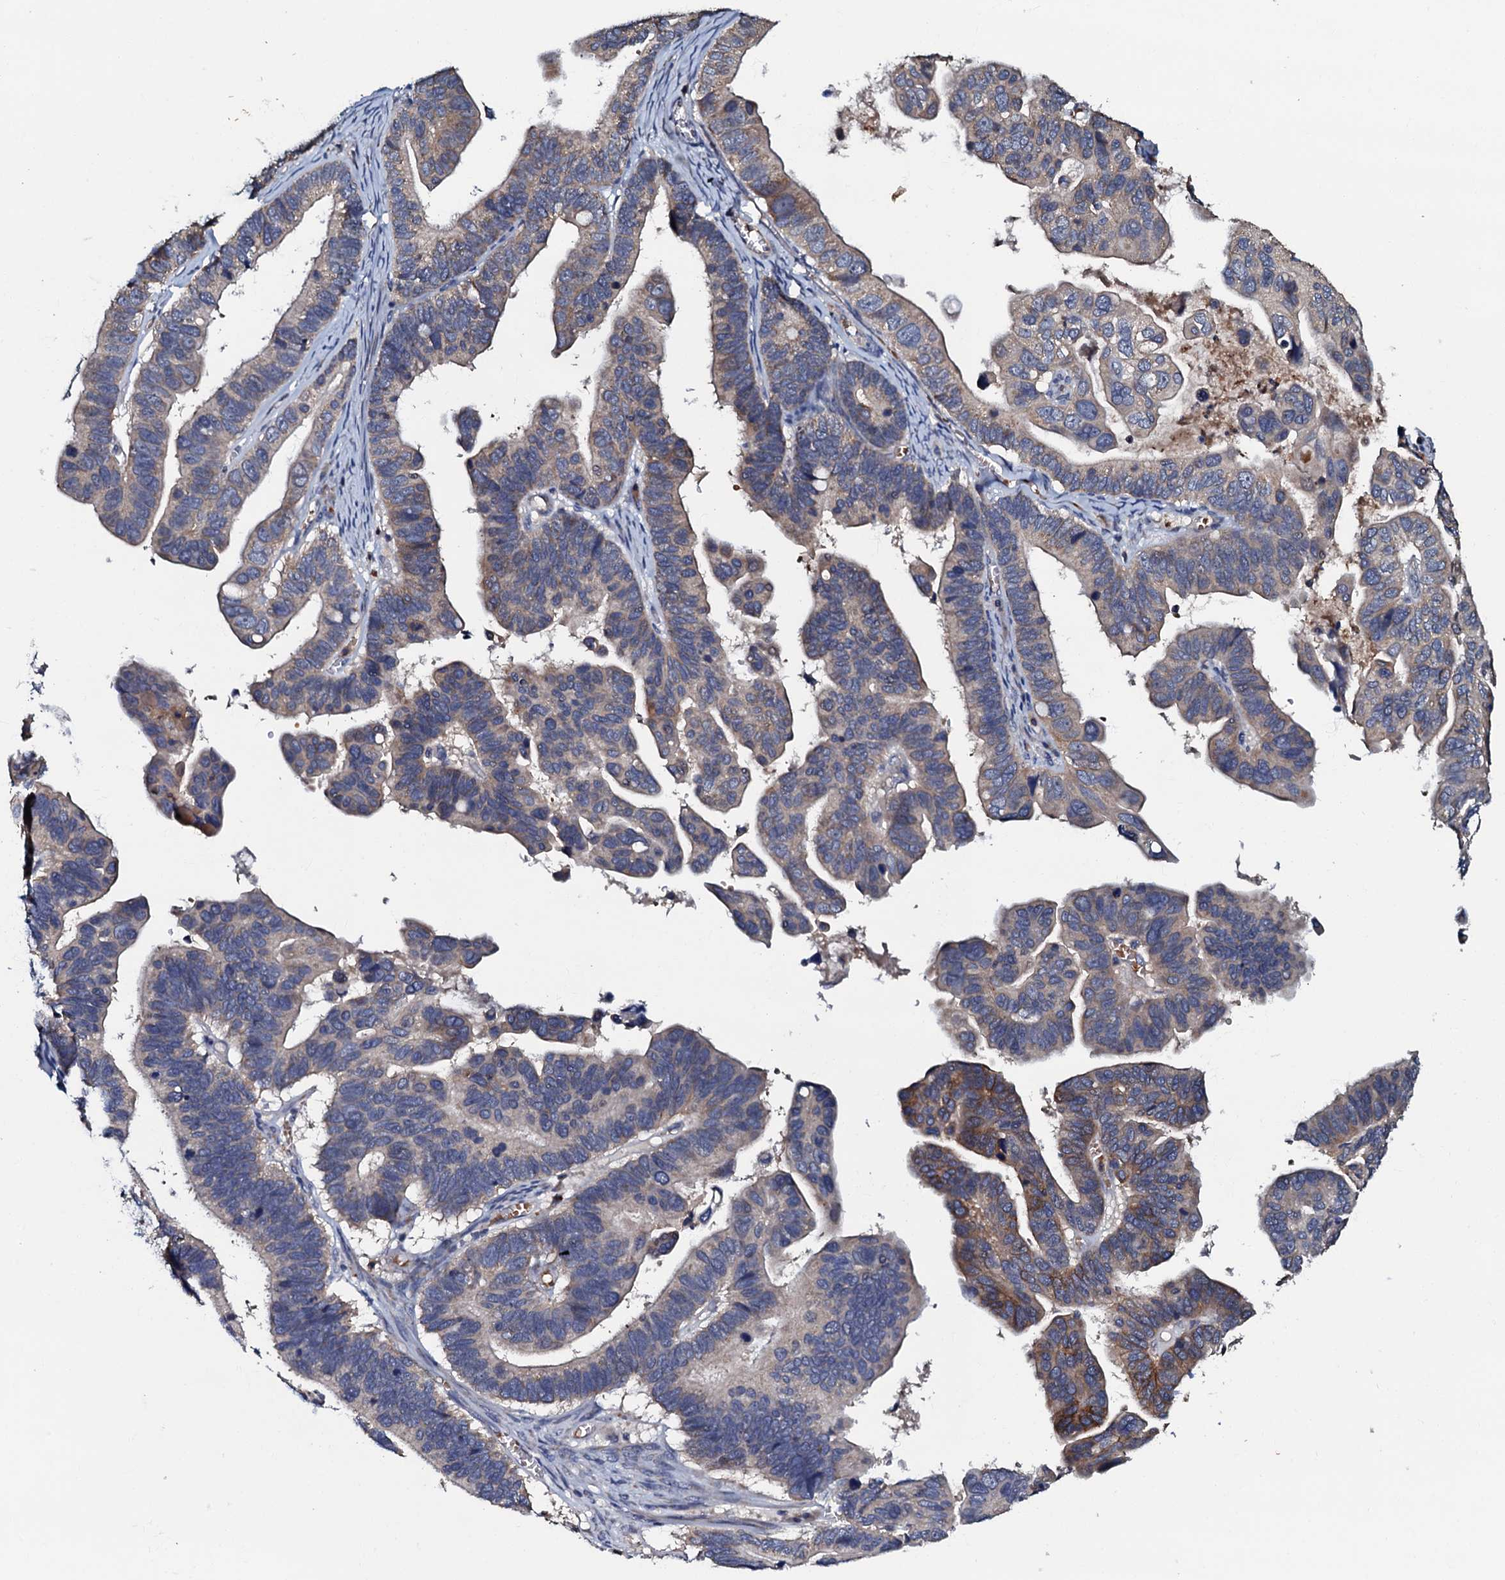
{"staining": {"intensity": "weak", "quantity": "25%-75%", "location": "cytoplasmic/membranous"}, "tissue": "ovarian cancer", "cell_type": "Tumor cells", "image_type": "cancer", "snomed": [{"axis": "morphology", "description": "Cystadenocarcinoma, serous, NOS"}, {"axis": "topography", "description": "Ovary"}], "caption": "Weak cytoplasmic/membranous staining is present in about 25%-75% of tumor cells in ovarian cancer.", "gene": "CPNE2", "patient": {"sex": "female", "age": 56}}